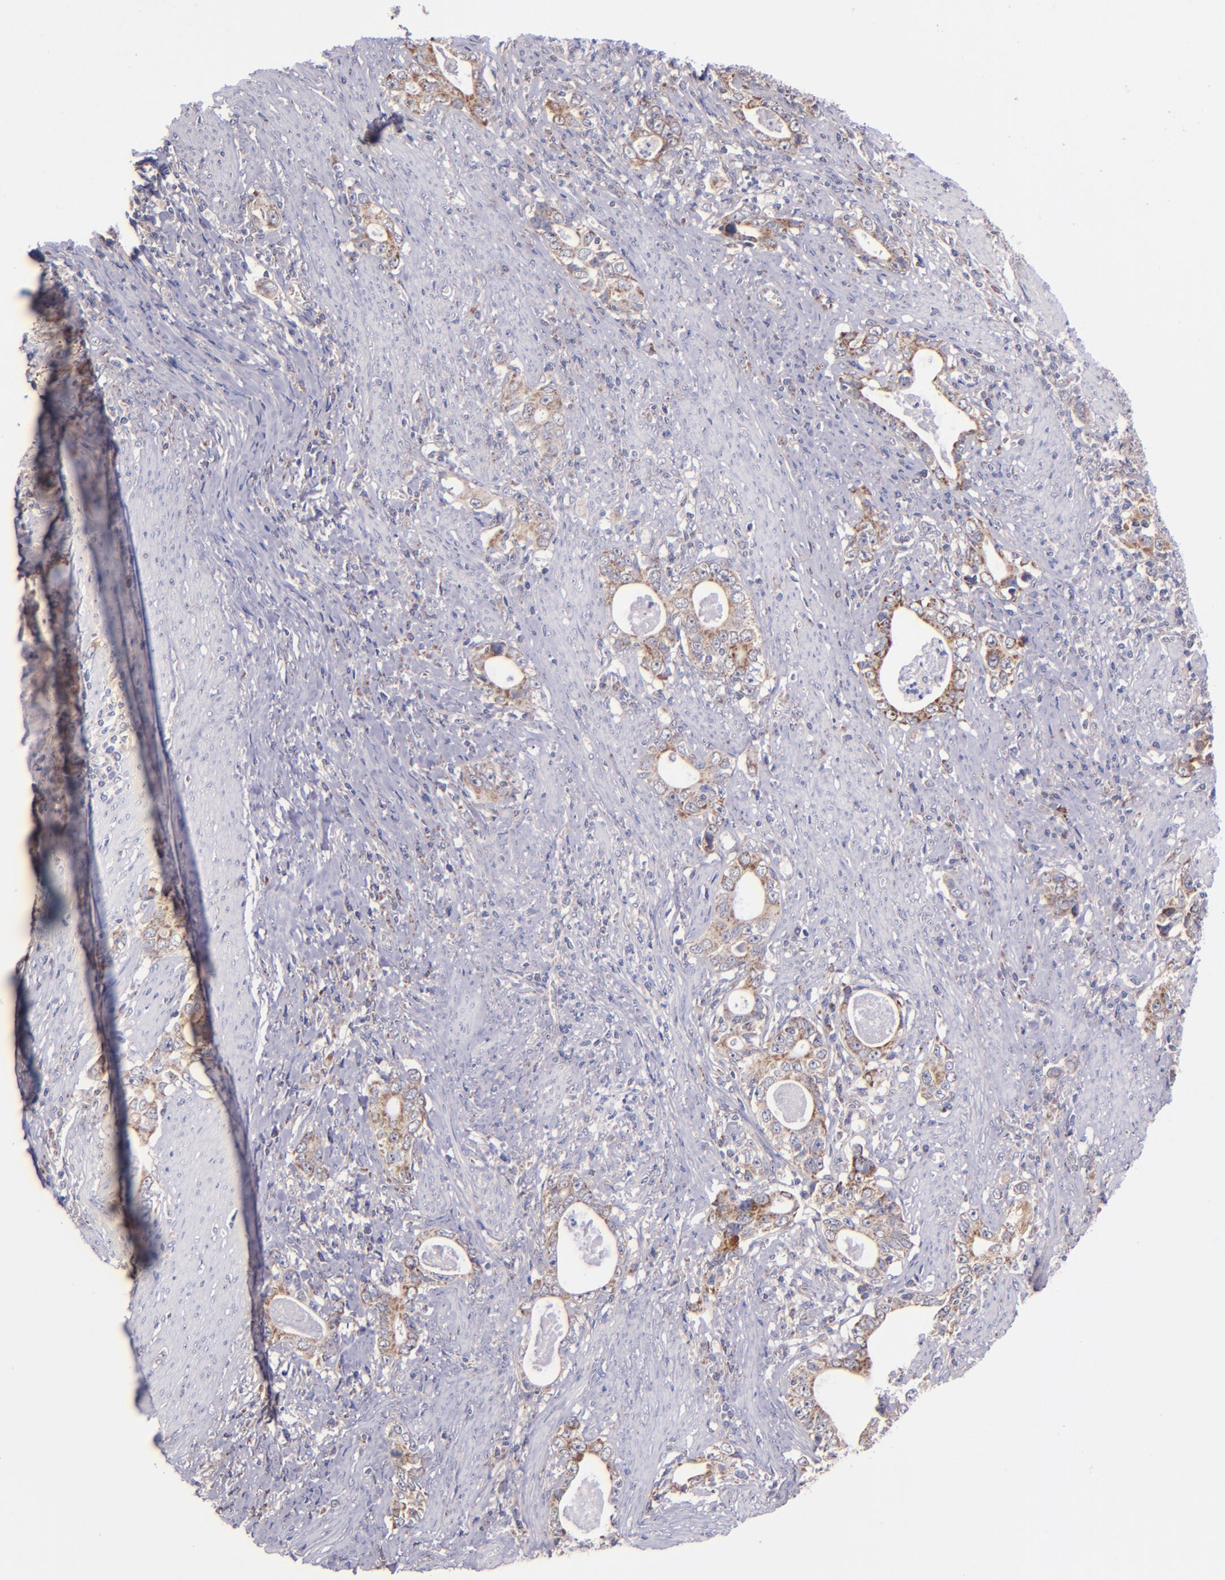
{"staining": {"intensity": "moderate", "quantity": ">75%", "location": "cytoplasmic/membranous"}, "tissue": "stomach cancer", "cell_type": "Tumor cells", "image_type": "cancer", "snomed": [{"axis": "morphology", "description": "Adenocarcinoma, NOS"}, {"axis": "topography", "description": "Stomach, lower"}], "caption": "Immunohistochemical staining of human stomach cancer displays medium levels of moderate cytoplasmic/membranous expression in about >75% of tumor cells.", "gene": "SHC1", "patient": {"sex": "female", "age": 72}}